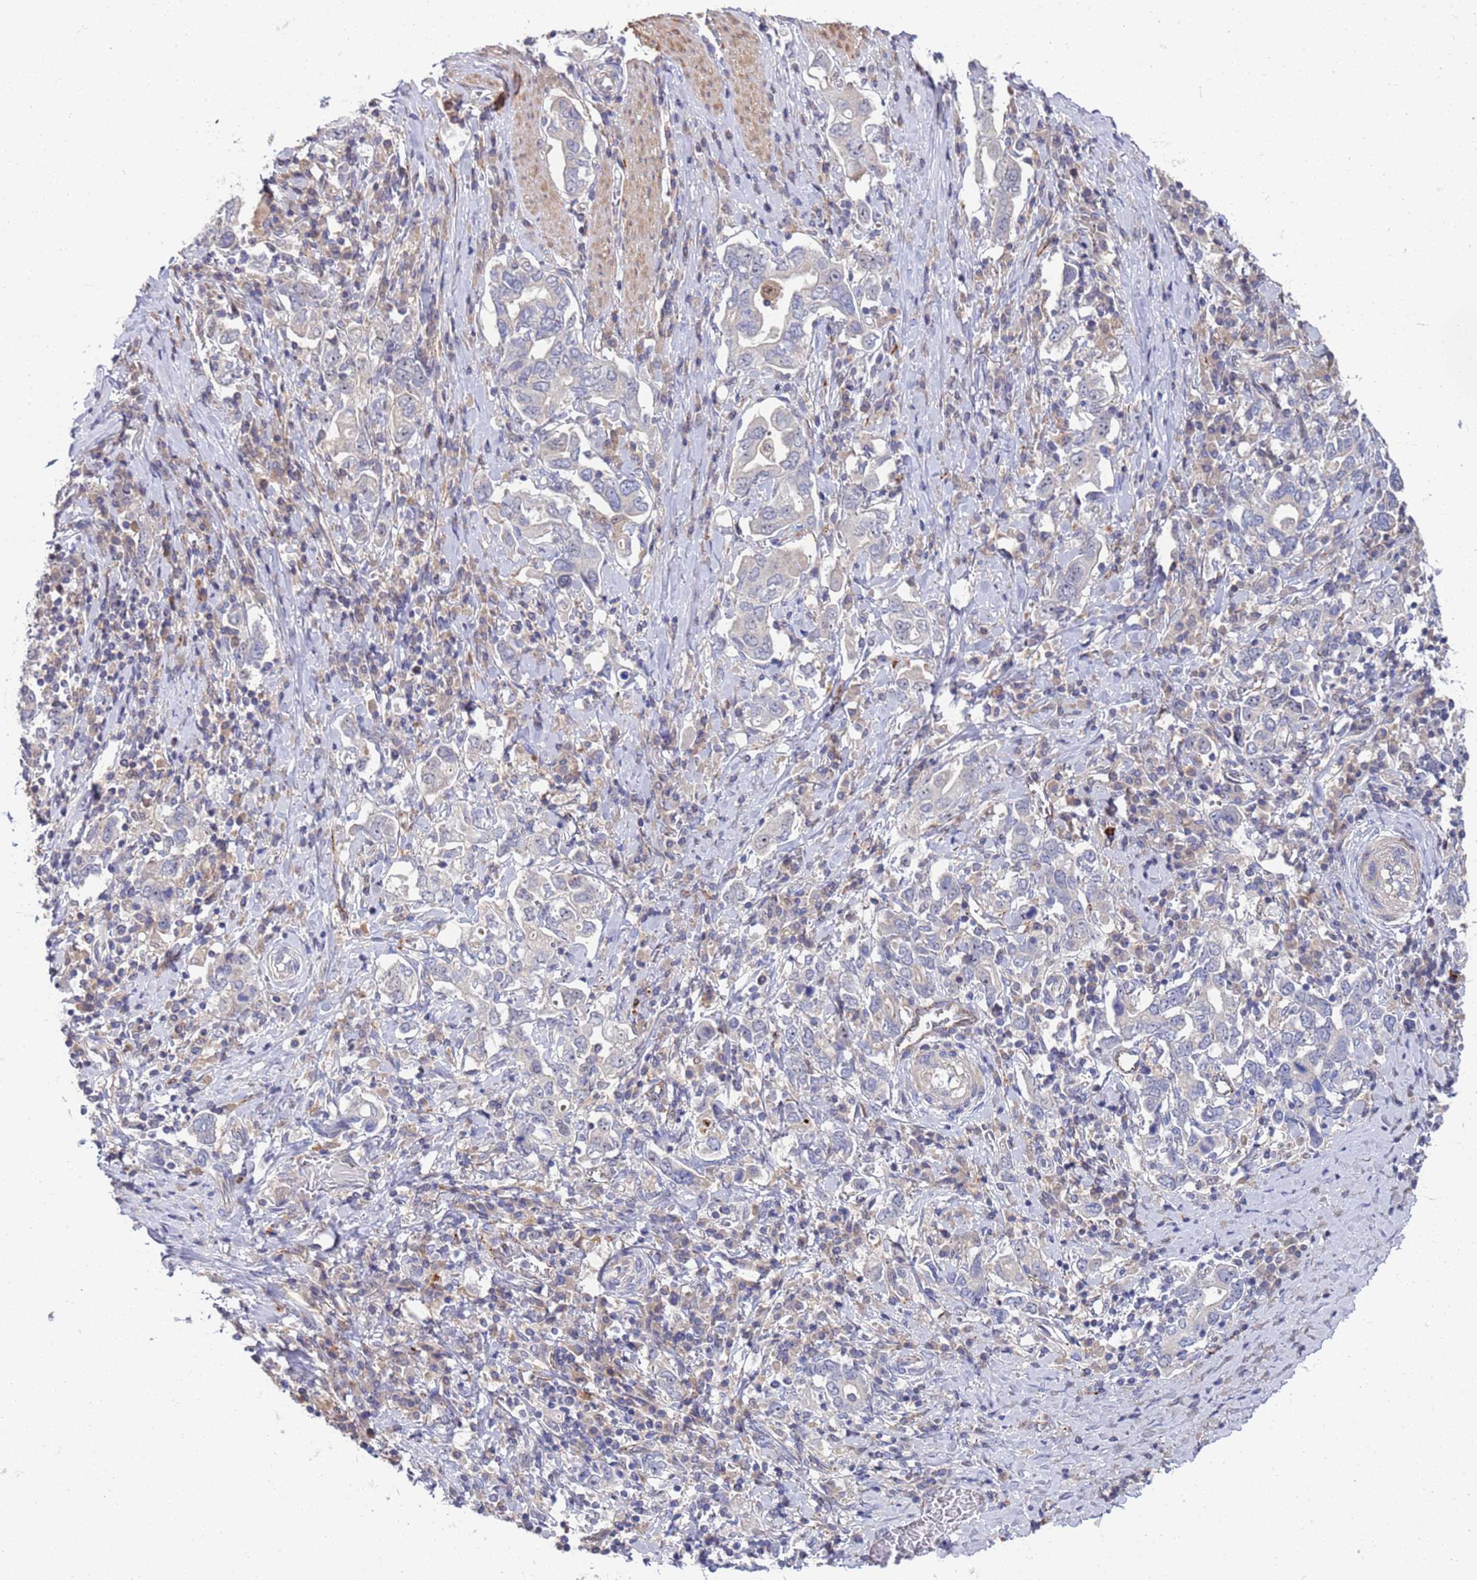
{"staining": {"intensity": "negative", "quantity": "none", "location": "none"}, "tissue": "stomach cancer", "cell_type": "Tumor cells", "image_type": "cancer", "snomed": [{"axis": "morphology", "description": "Adenocarcinoma, NOS"}, {"axis": "topography", "description": "Stomach, upper"}, {"axis": "topography", "description": "Stomach"}], "caption": "Tumor cells are negative for brown protein staining in adenocarcinoma (stomach).", "gene": "ENOSF1", "patient": {"sex": "male", "age": 62}}